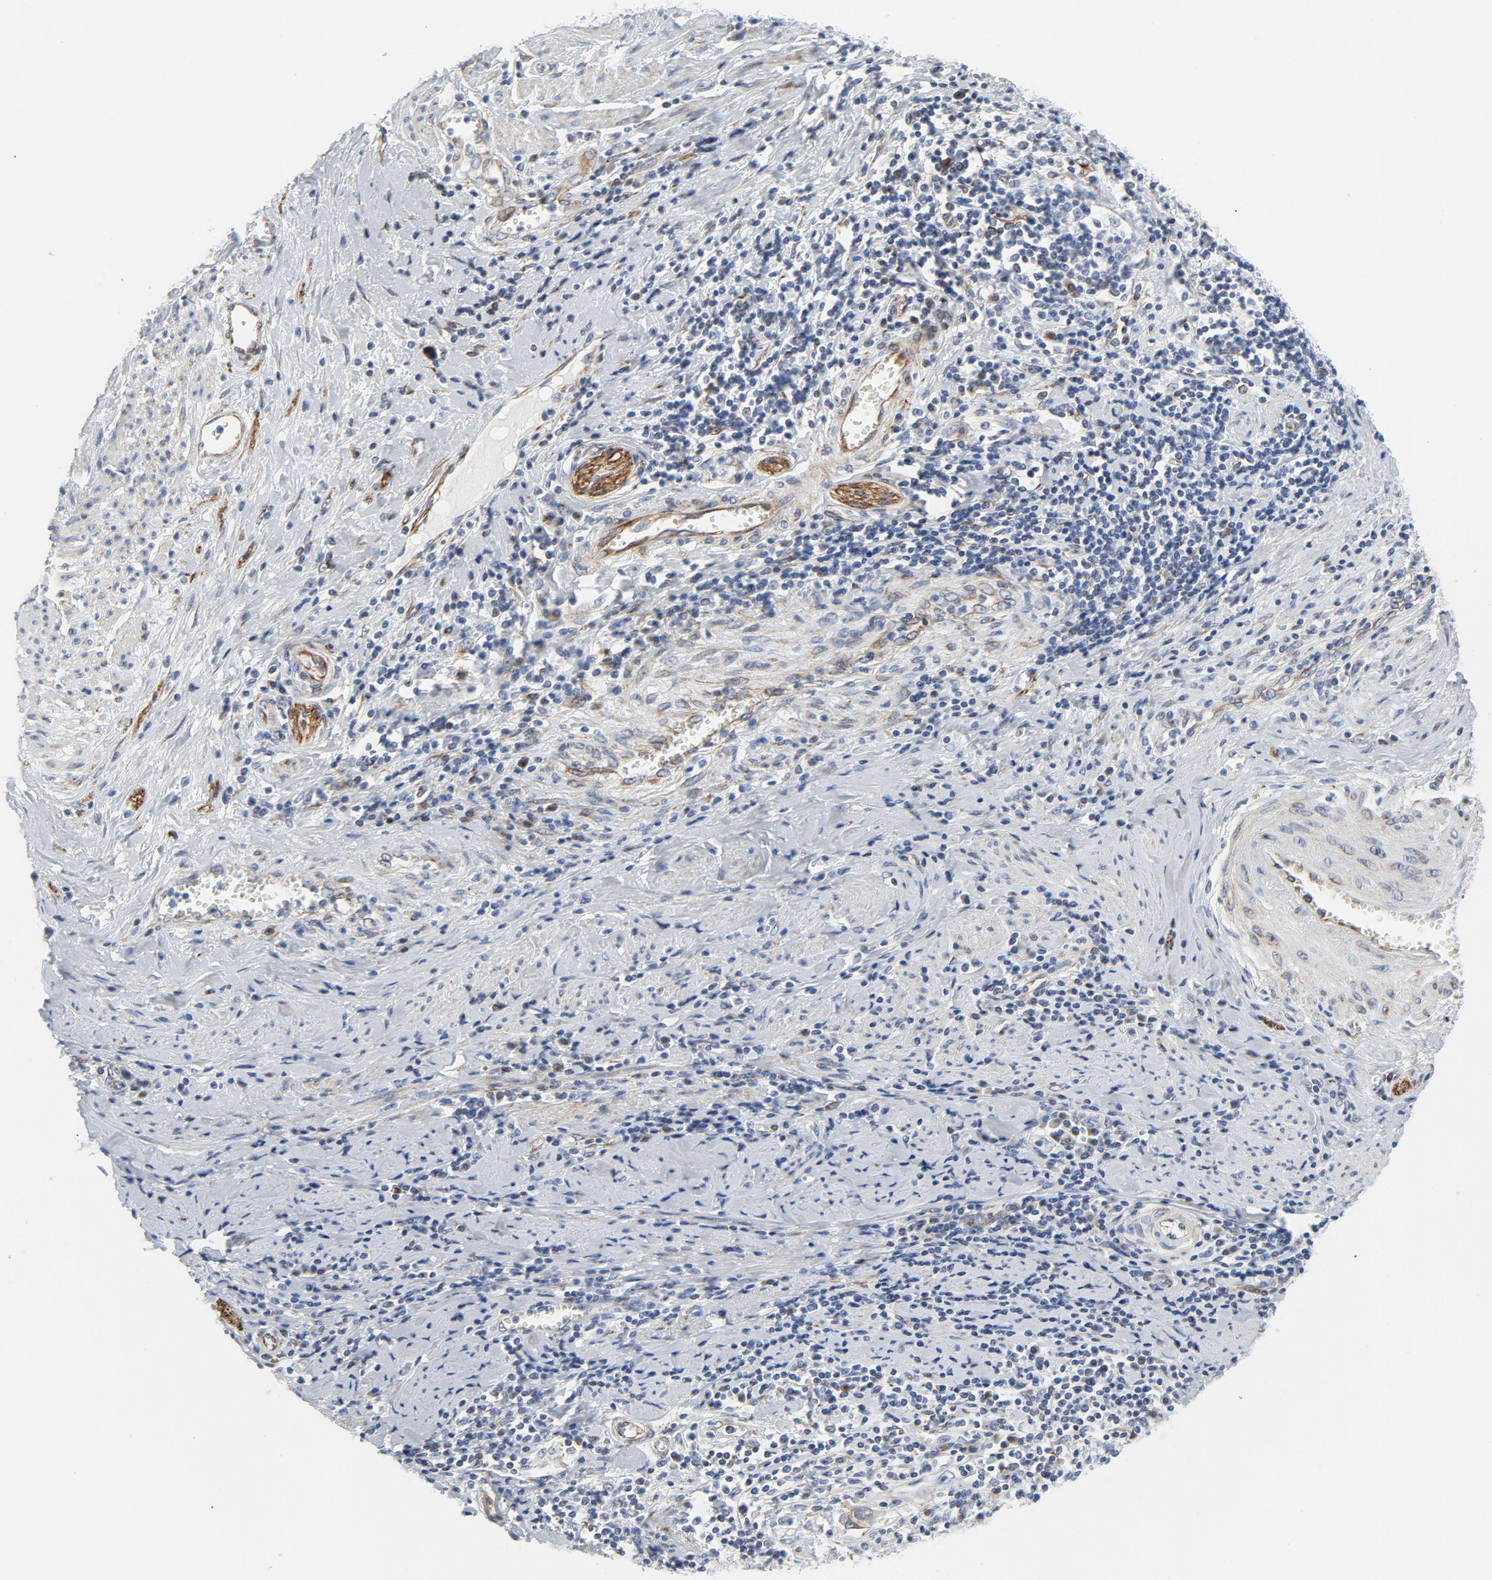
{"staining": {"intensity": "weak", "quantity": "<25%", "location": "cytoplasmic/membranous"}, "tissue": "cervical cancer", "cell_type": "Tumor cells", "image_type": "cancer", "snomed": [{"axis": "morphology", "description": "Squamous cell carcinoma, NOS"}, {"axis": "topography", "description": "Cervix"}], "caption": "Protein analysis of cervical cancer (squamous cell carcinoma) exhibits no significant staining in tumor cells.", "gene": "TUBB1", "patient": {"sex": "female", "age": 53}}